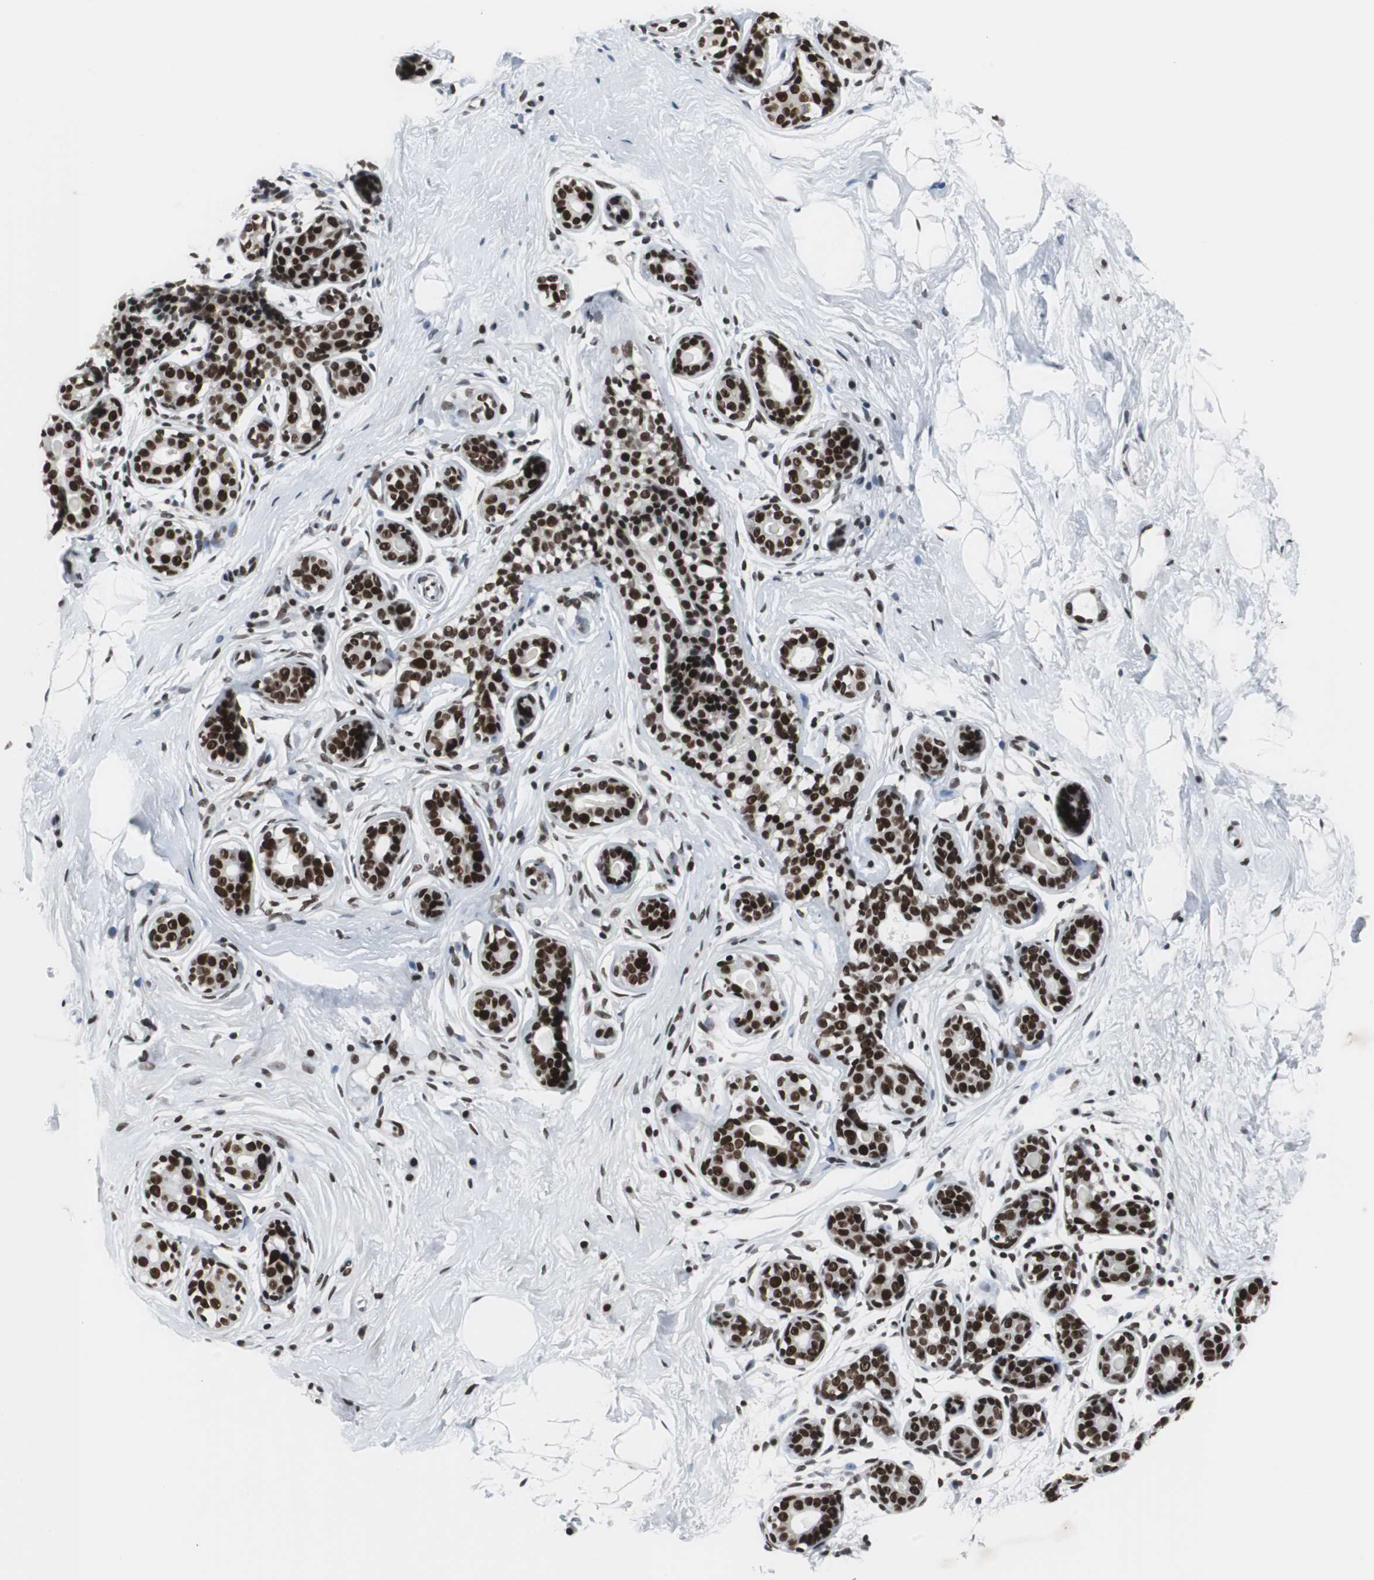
{"staining": {"intensity": "negative", "quantity": "none", "location": "none"}, "tissue": "breast", "cell_type": "Adipocytes", "image_type": "normal", "snomed": [{"axis": "morphology", "description": "Normal tissue, NOS"}, {"axis": "topography", "description": "Breast"}], "caption": "Immunohistochemical staining of normal breast reveals no significant expression in adipocytes. (Brightfield microscopy of DAB (3,3'-diaminobenzidine) immunohistochemistry (IHC) at high magnification).", "gene": "XRCC1", "patient": {"sex": "female", "age": 23}}